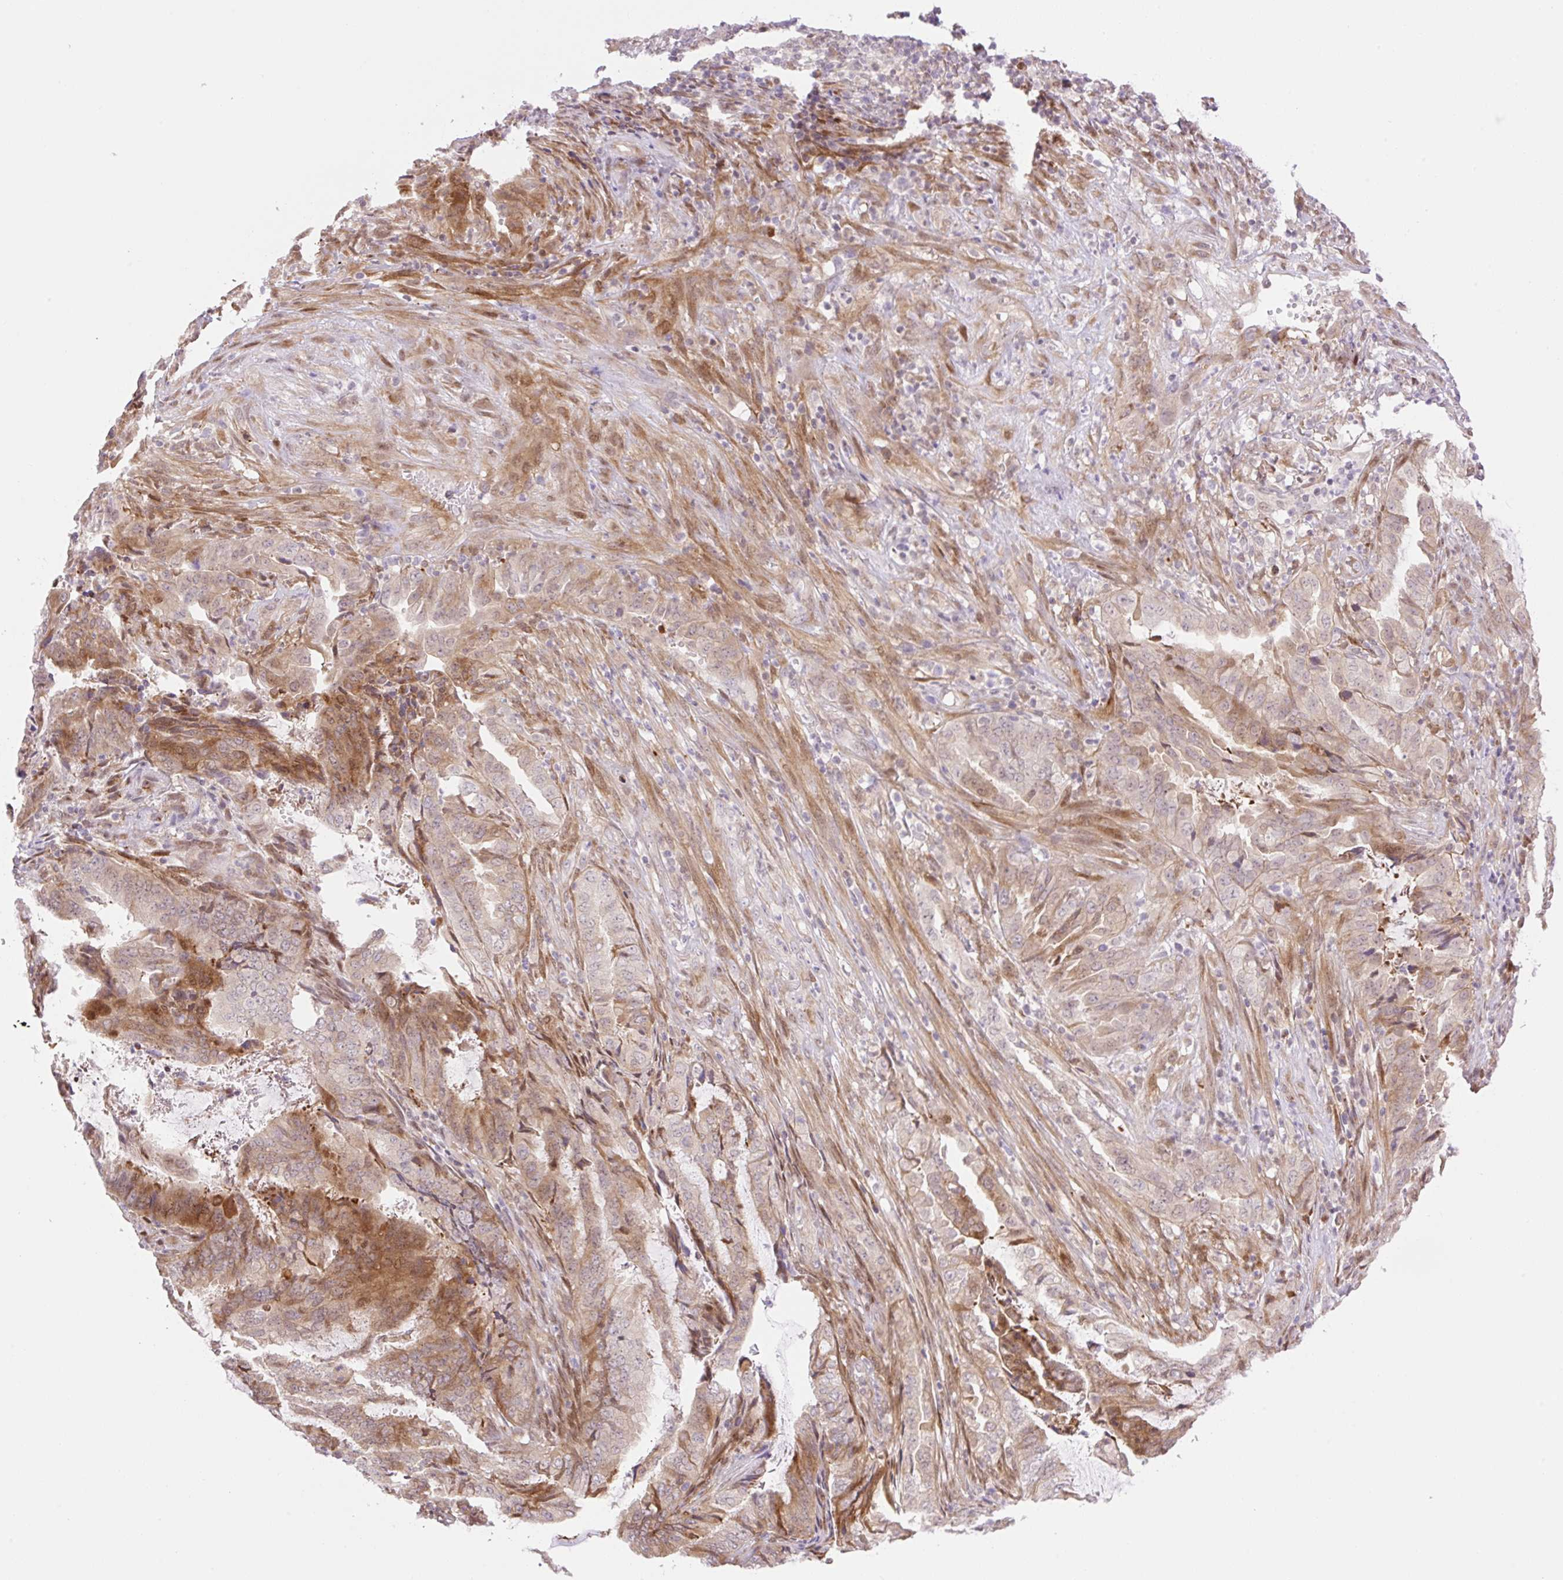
{"staining": {"intensity": "moderate", "quantity": ">75%", "location": "cytoplasmic/membranous,nuclear"}, "tissue": "endometrial cancer", "cell_type": "Tumor cells", "image_type": "cancer", "snomed": [{"axis": "morphology", "description": "Adenocarcinoma, NOS"}, {"axis": "topography", "description": "Endometrium"}], "caption": "Protein expression analysis of human adenocarcinoma (endometrial) reveals moderate cytoplasmic/membranous and nuclear staining in approximately >75% of tumor cells. (DAB = brown stain, brightfield microscopy at high magnification).", "gene": "ZFP41", "patient": {"sex": "female", "age": 51}}